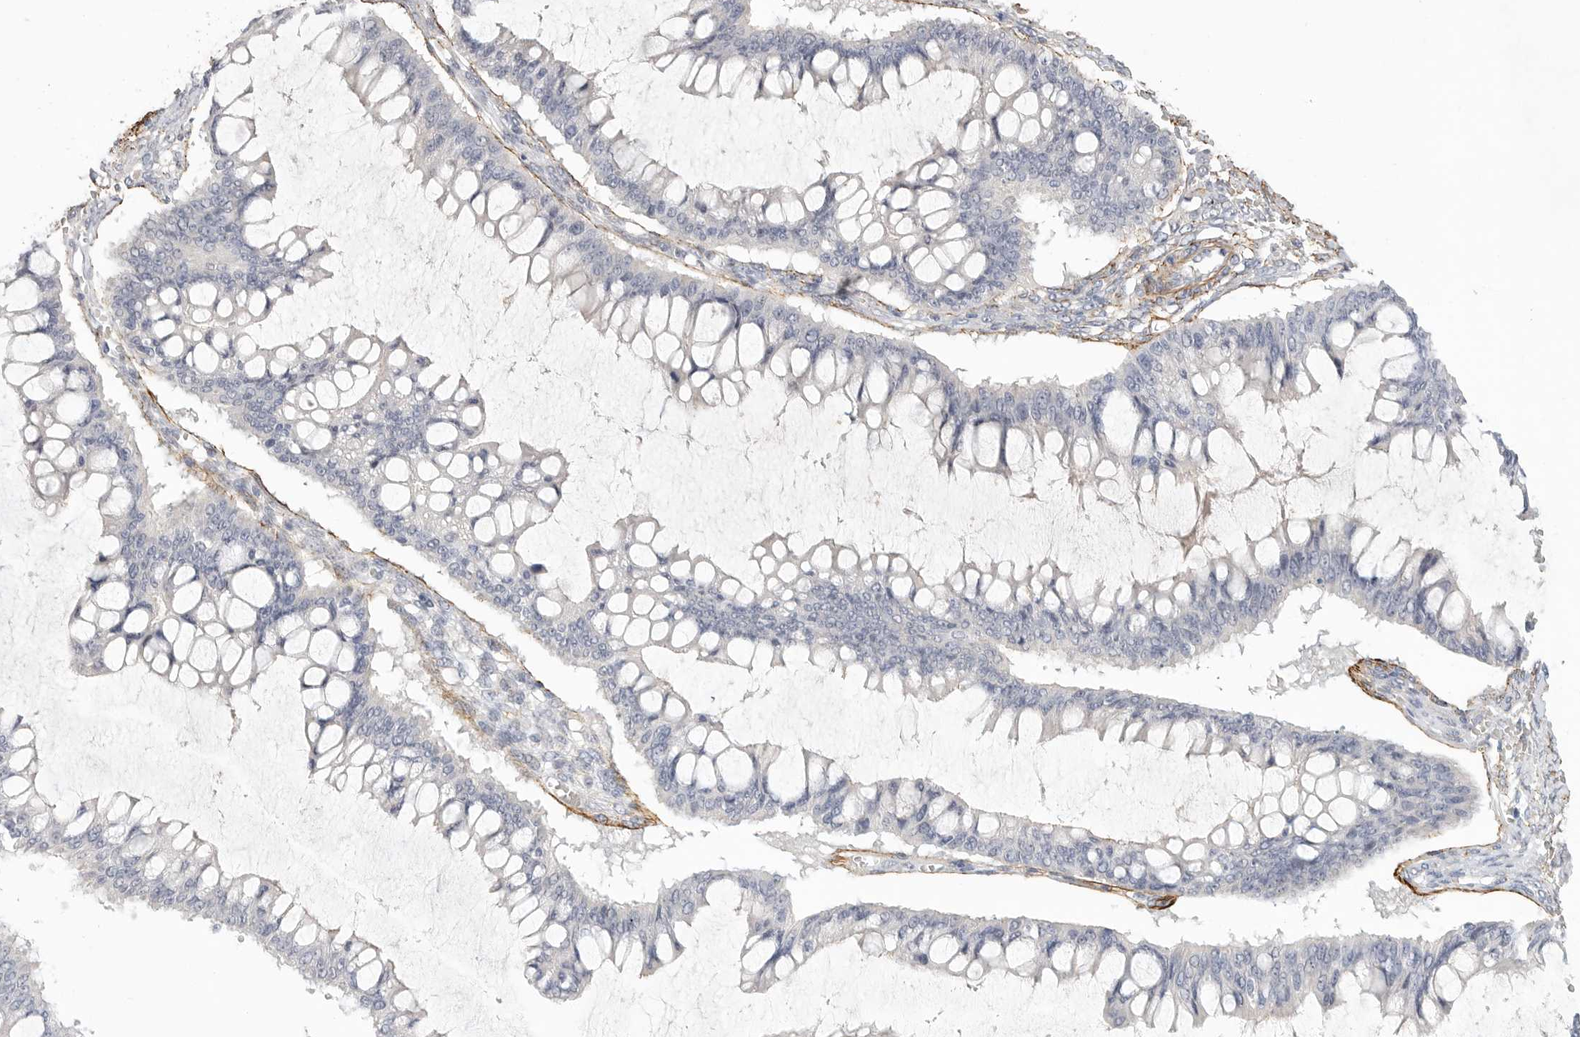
{"staining": {"intensity": "negative", "quantity": "none", "location": "none"}, "tissue": "ovarian cancer", "cell_type": "Tumor cells", "image_type": "cancer", "snomed": [{"axis": "morphology", "description": "Cystadenocarcinoma, mucinous, NOS"}, {"axis": "topography", "description": "Ovary"}], "caption": "DAB (3,3'-diaminobenzidine) immunohistochemical staining of ovarian mucinous cystadenocarcinoma shows no significant positivity in tumor cells.", "gene": "FBN2", "patient": {"sex": "female", "age": 73}}